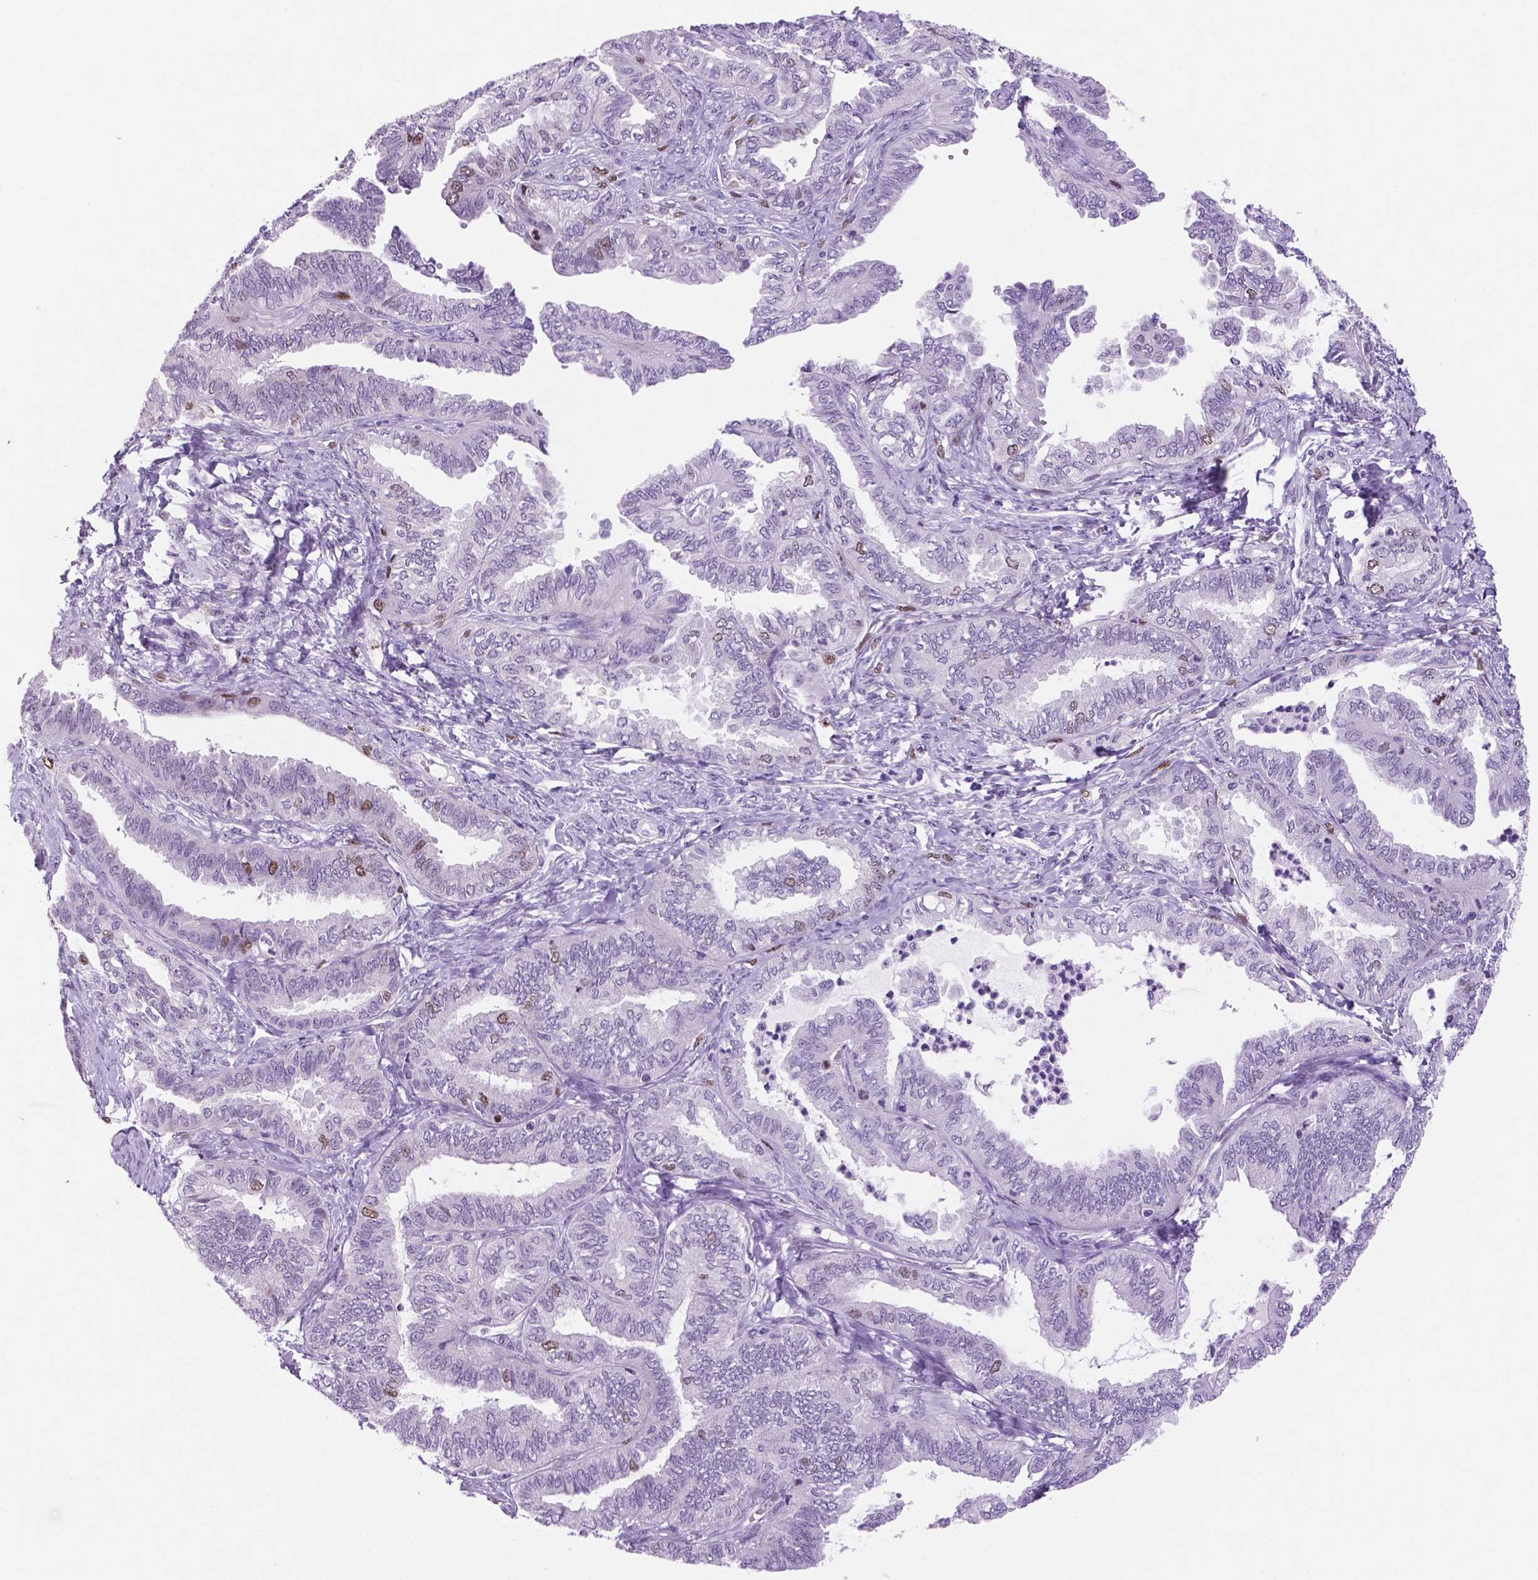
{"staining": {"intensity": "moderate", "quantity": "<25%", "location": "nuclear"}, "tissue": "ovarian cancer", "cell_type": "Tumor cells", "image_type": "cancer", "snomed": [{"axis": "morphology", "description": "Carcinoma, endometroid"}, {"axis": "topography", "description": "Ovary"}], "caption": "Tumor cells demonstrate low levels of moderate nuclear positivity in approximately <25% of cells in human ovarian cancer (endometroid carcinoma).", "gene": "NCAPH2", "patient": {"sex": "female", "age": 70}}